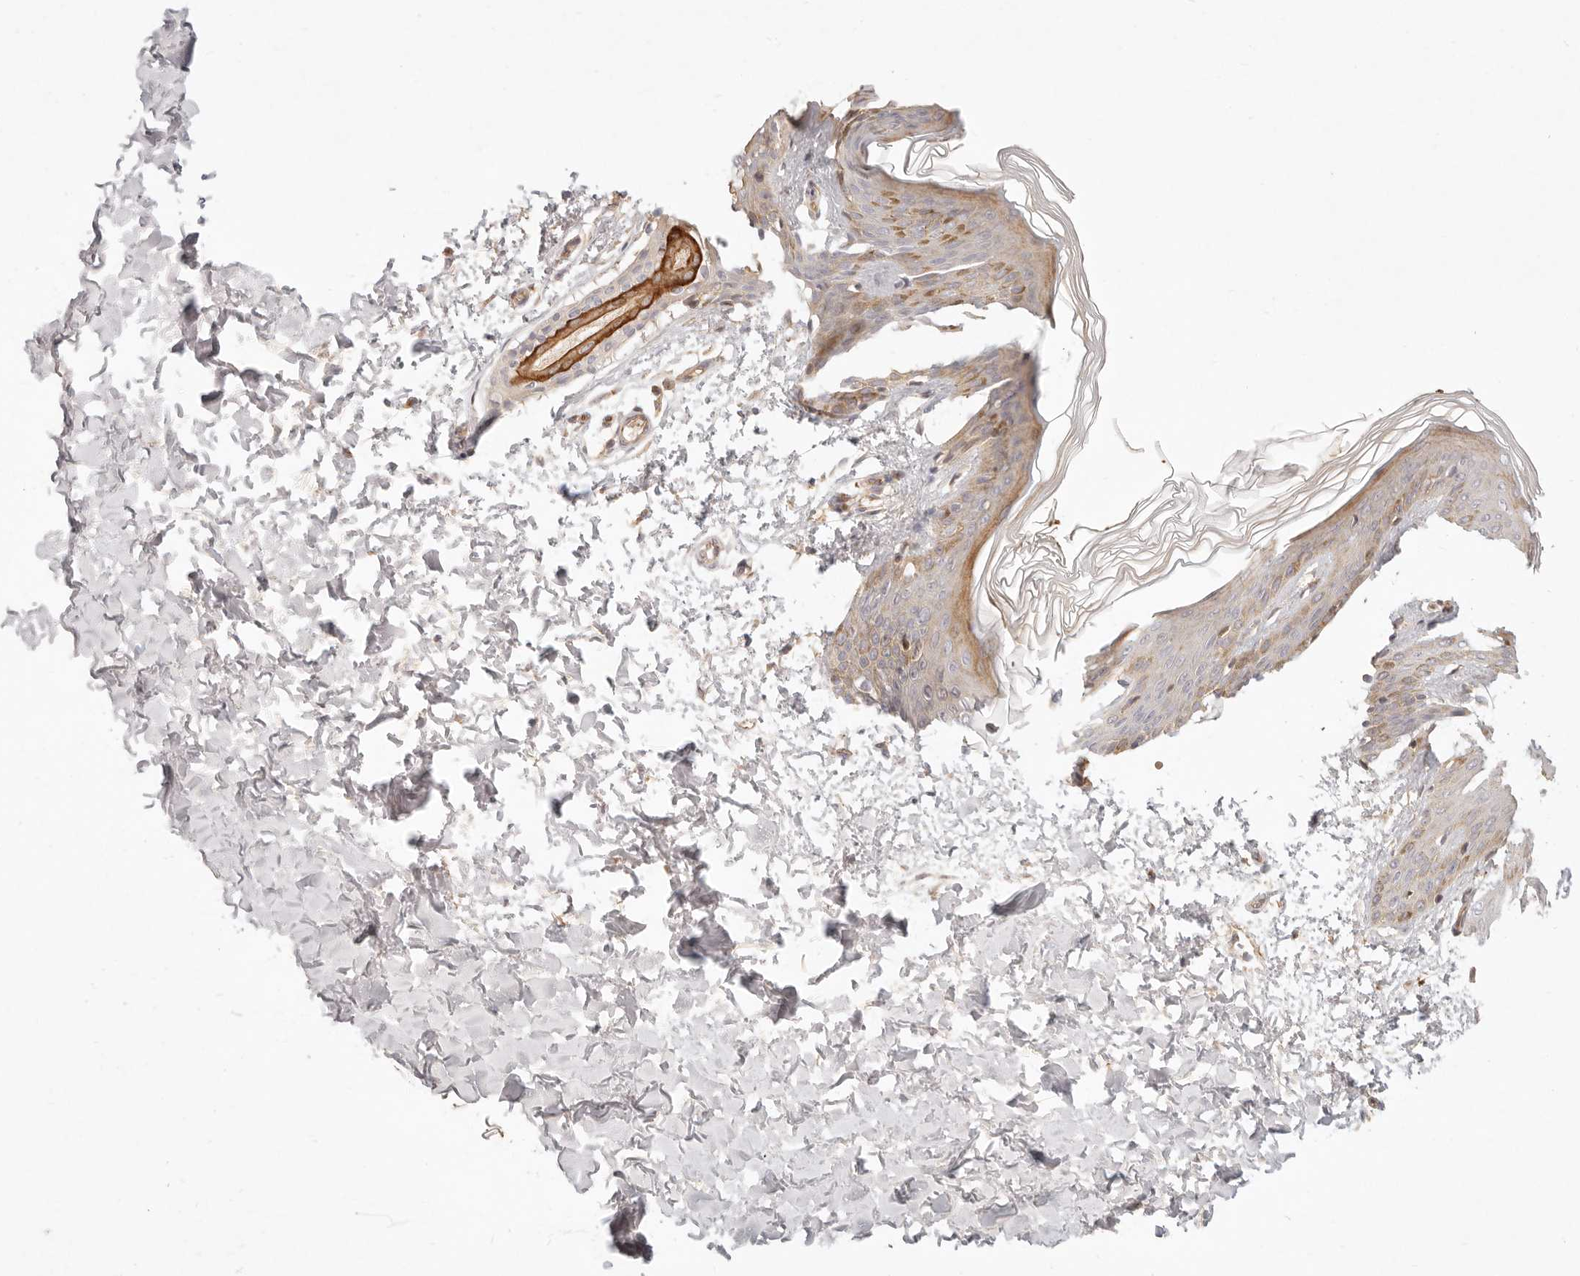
{"staining": {"intensity": "negative", "quantity": "none", "location": "none"}, "tissue": "skin", "cell_type": "Fibroblasts", "image_type": "normal", "snomed": [{"axis": "morphology", "description": "Normal tissue, NOS"}, {"axis": "morphology", "description": "Neoplasm, benign, NOS"}, {"axis": "topography", "description": "Skin"}, {"axis": "topography", "description": "Soft tissue"}], "caption": "The image demonstrates no significant positivity in fibroblasts of skin. (Brightfield microscopy of DAB immunohistochemistry (IHC) at high magnification).", "gene": "PPP1R3B", "patient": {"sex": "male", "age": 26}}